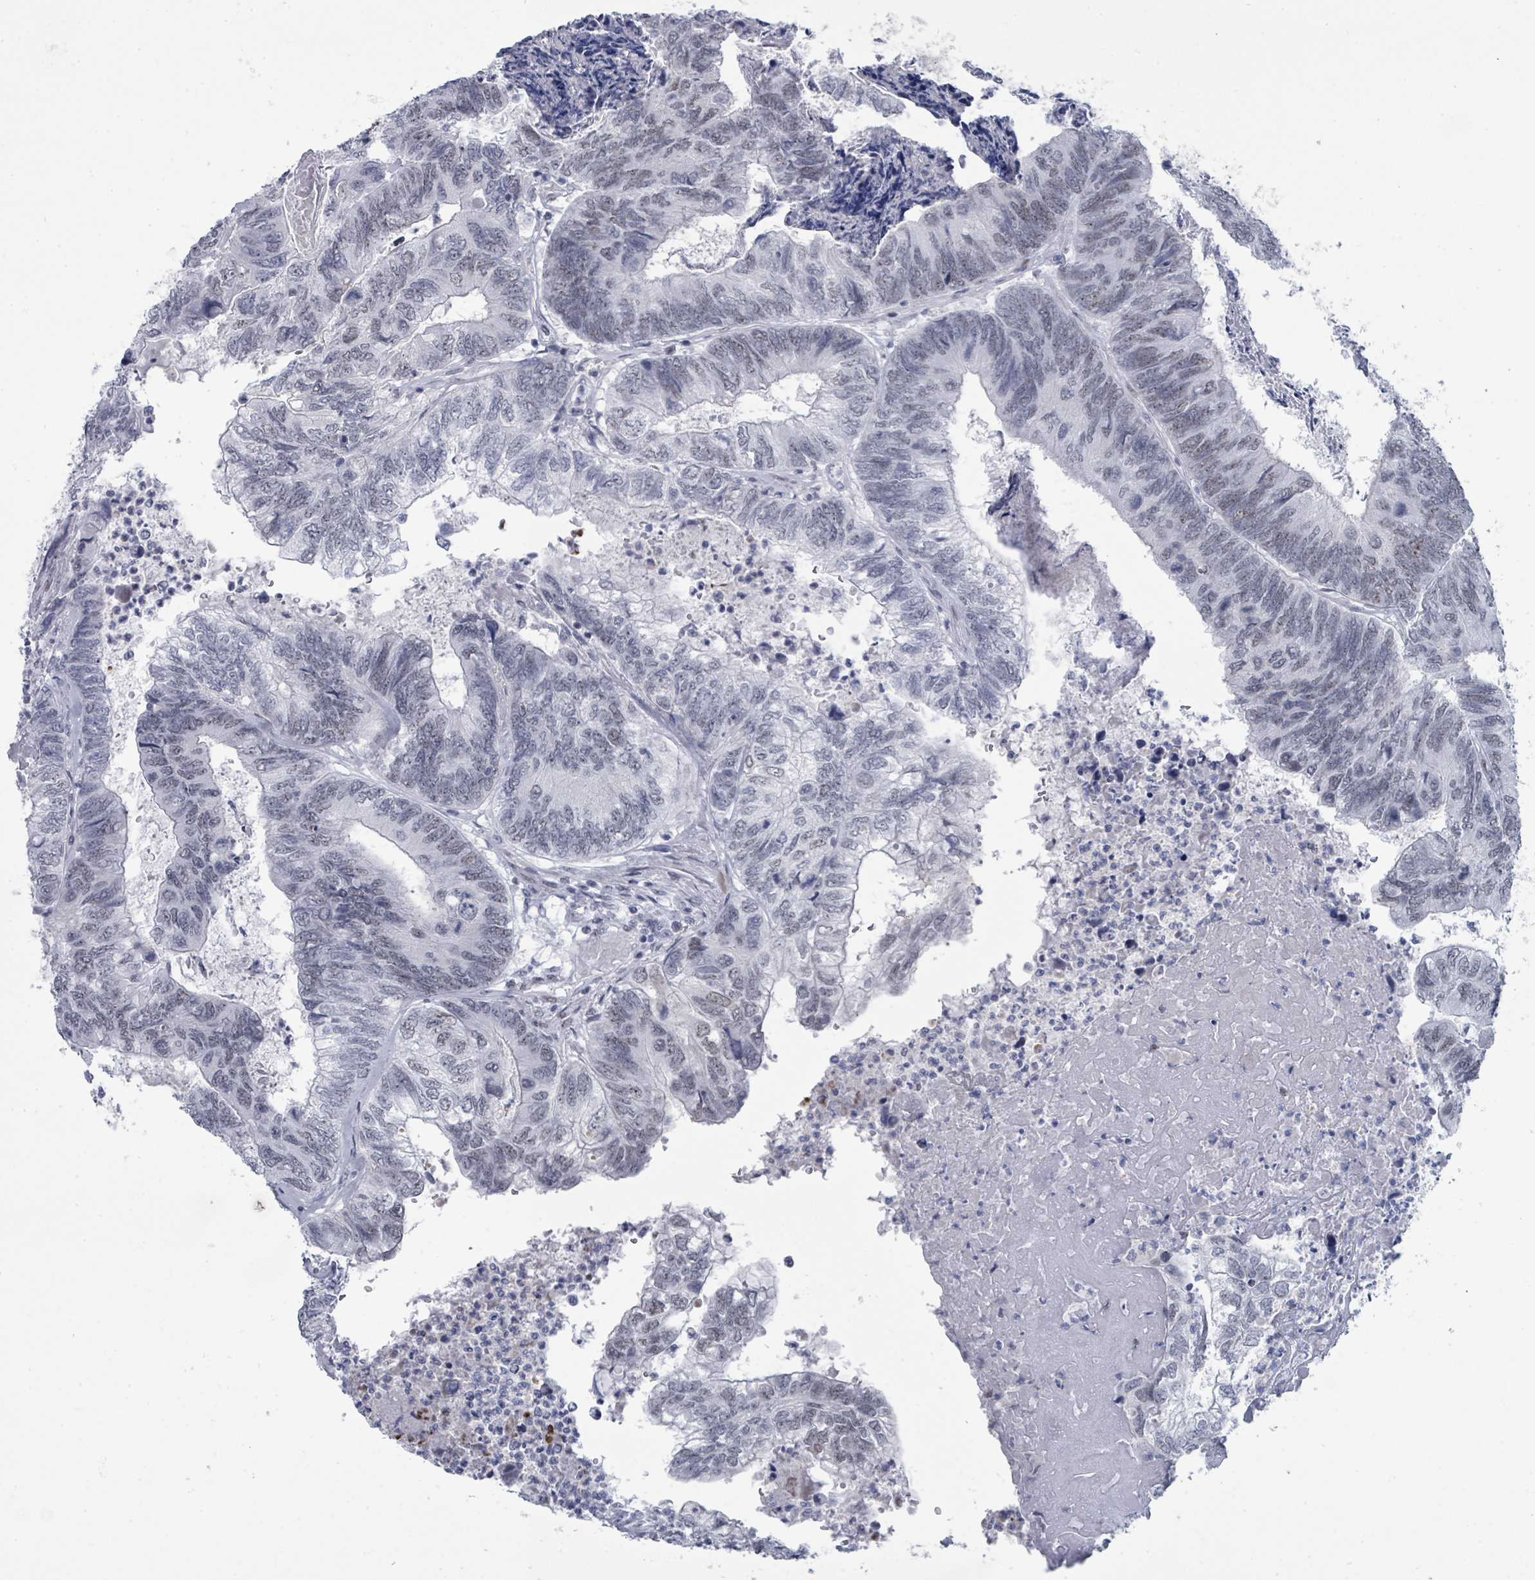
{"staining": {"intensity": "weak", "quantity": "25%-75%", "location": "nuclear"}, "tissue": "colorectal cancer", "cell_type": "Tumor cells", "image_type": "cancer", "snomed": [{"axis": "morphology", "description": "Adenocarcinoma, NOS"}, {"axis": "topography", "description": "Colon"}], "caption": "Immunohistochemistry (IHC) histopathology image of human colorectal cancer (adenocarcinoma) stained for a protein (brown), which exhibits low levels of weak nuclear expression in about 25%-75% of tumor cells.", "gene": "CT45A5", "patient": {"sex": "female", "age": 67}}